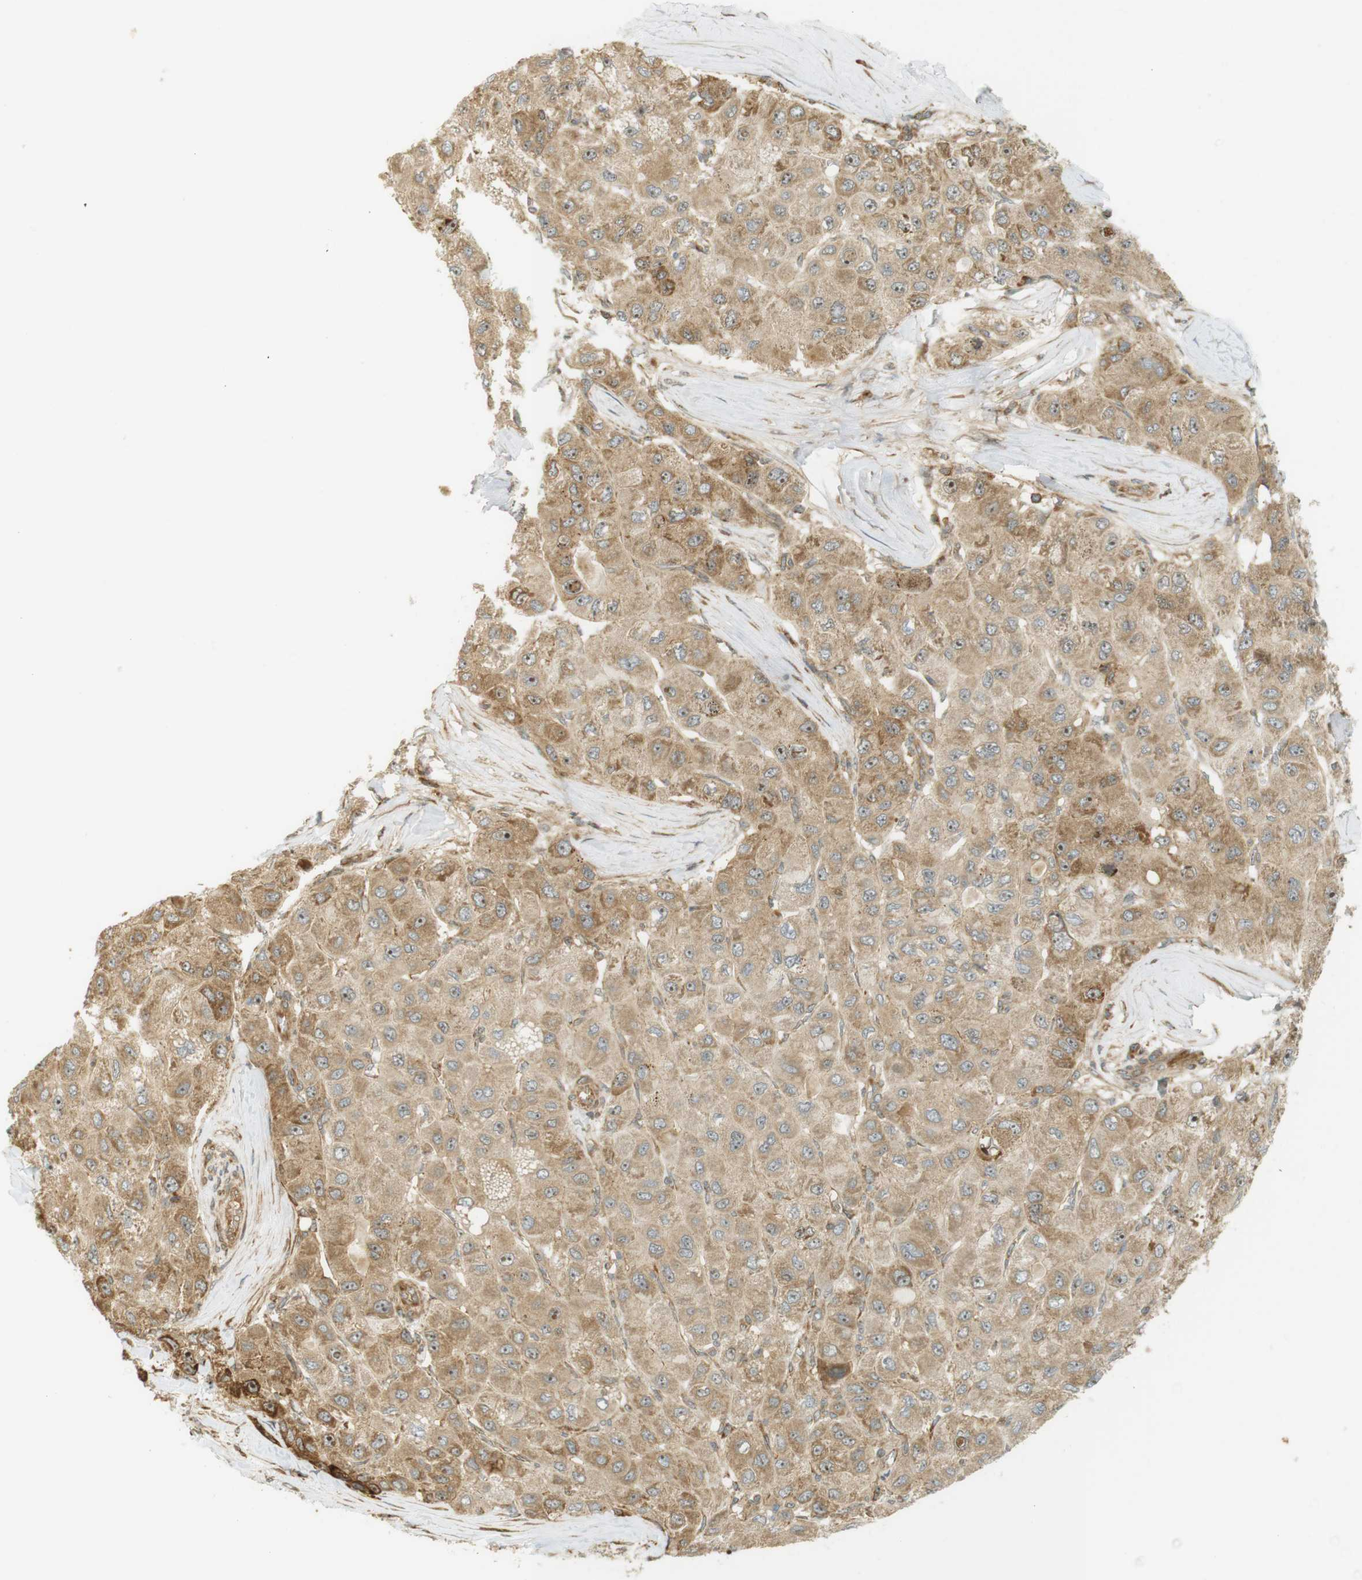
{"staining": {"intensity": "moderate", "quantity": ">75%", "location": "cytoplasmic/membranous,nuclear"}, "tissue": "liver cancer", "cell_type": "Tumor cells", "image_type": "cancer", "snomed": [{"axis": "morphology", "description": "Carcinoma, Hepatocellular, NOS"}, {"axis": "topography", "description": "Liver"}], "caption": "Liver cancer (hepatocellular carcinoma) was stained to show a protein in brown. There is medium levels of moderate cytoplasmic/membranous and nuclear staining in about >75% of tumor cells.", "gene": "PA2G4", "patient": {"sex": "male", "age": 80}}